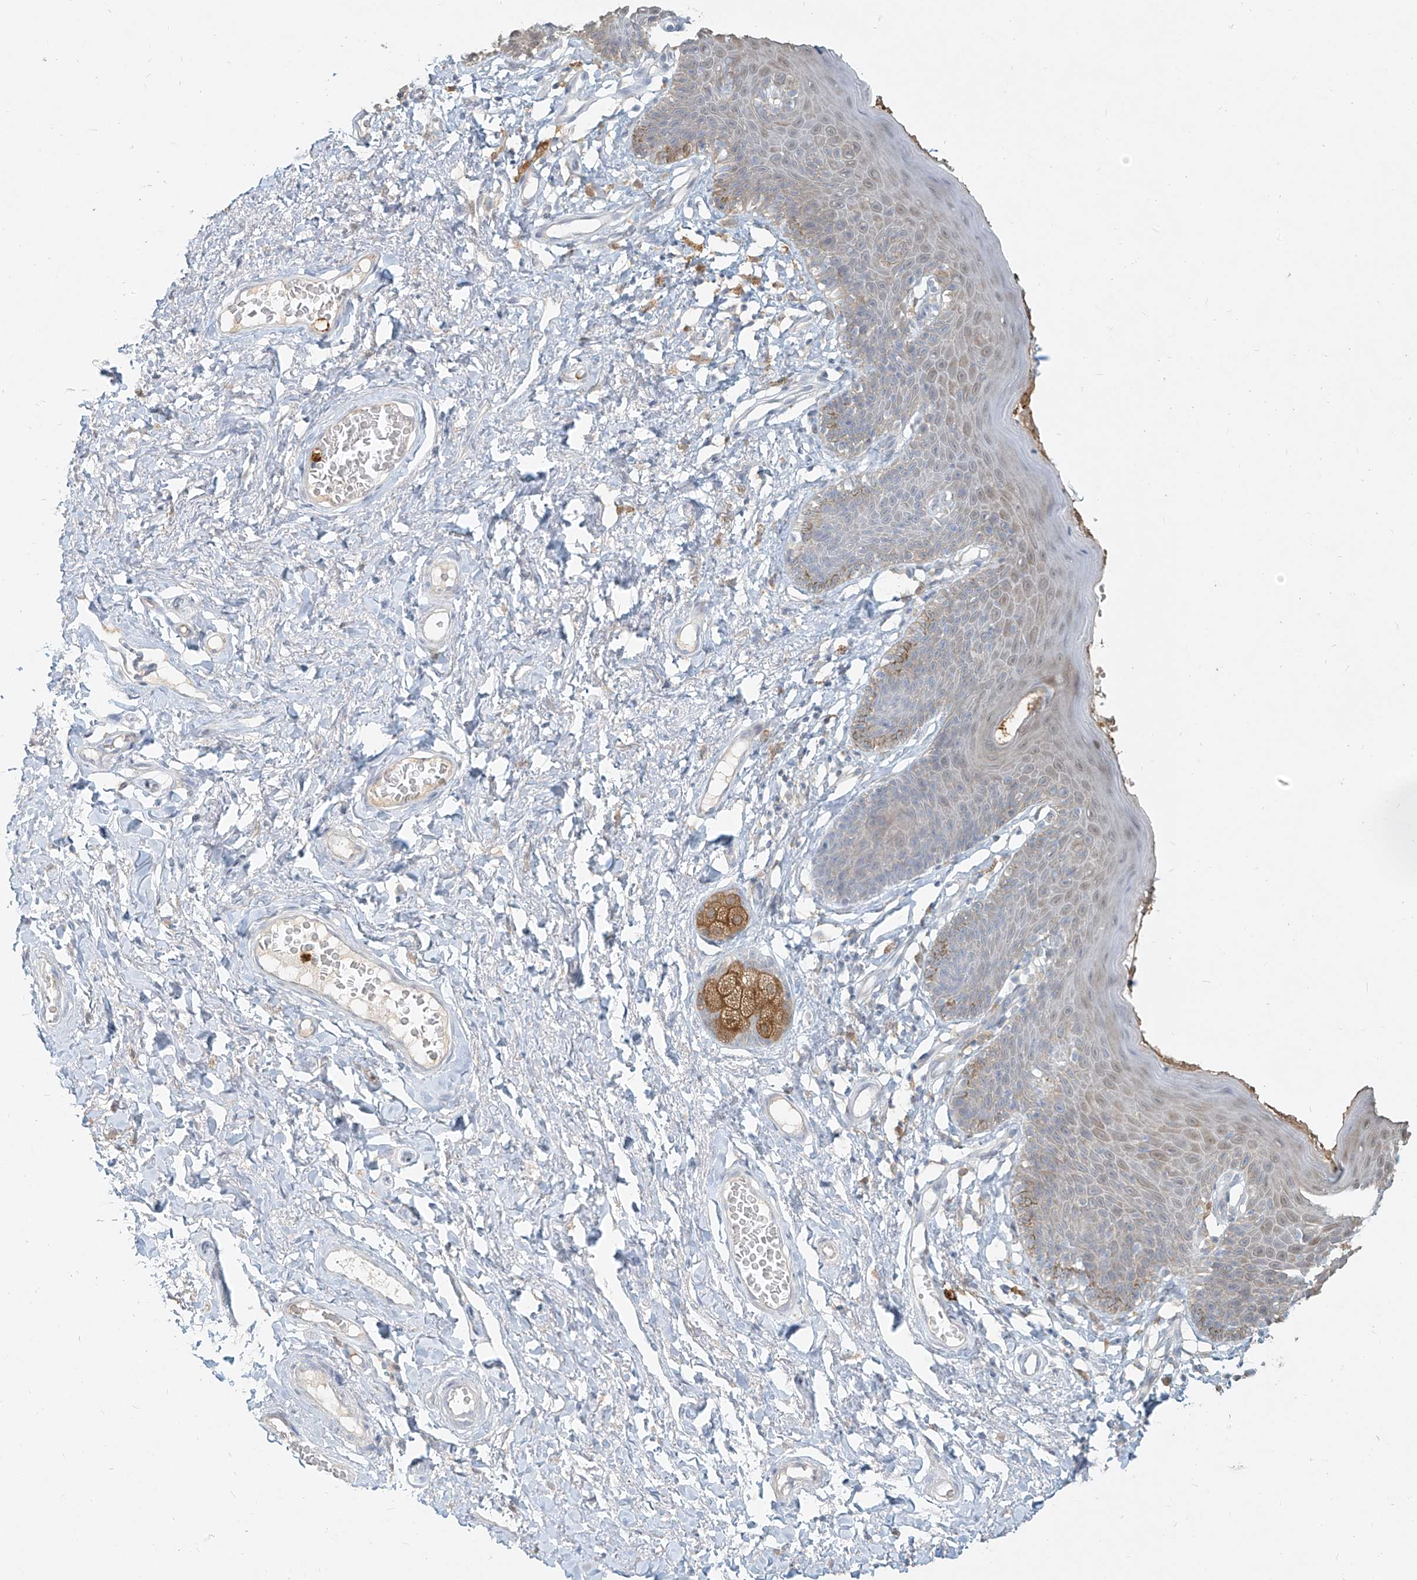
{"staining": {"intensity": "moderate", "quantity": "<25%", "location": "cytoplasmic/membranous"}, "tissue": "skin", "cell_type": "Epidermal cells", "image_type": "normal", "snomed": [{"axis": "morphology", "description": "Normal tissue, NOS"}, {"axis": "topography", "description": "Vulva"}], "caption": "Normal skin displays moderate cytoplasmic/membranous positivity in about <25% of epidermal cells, visualized by immunohistochemistry. (IHC, brightfield microscopy, high magnification).", "gene": "PGD", "patient": {"sex": "female", "age": 66}}